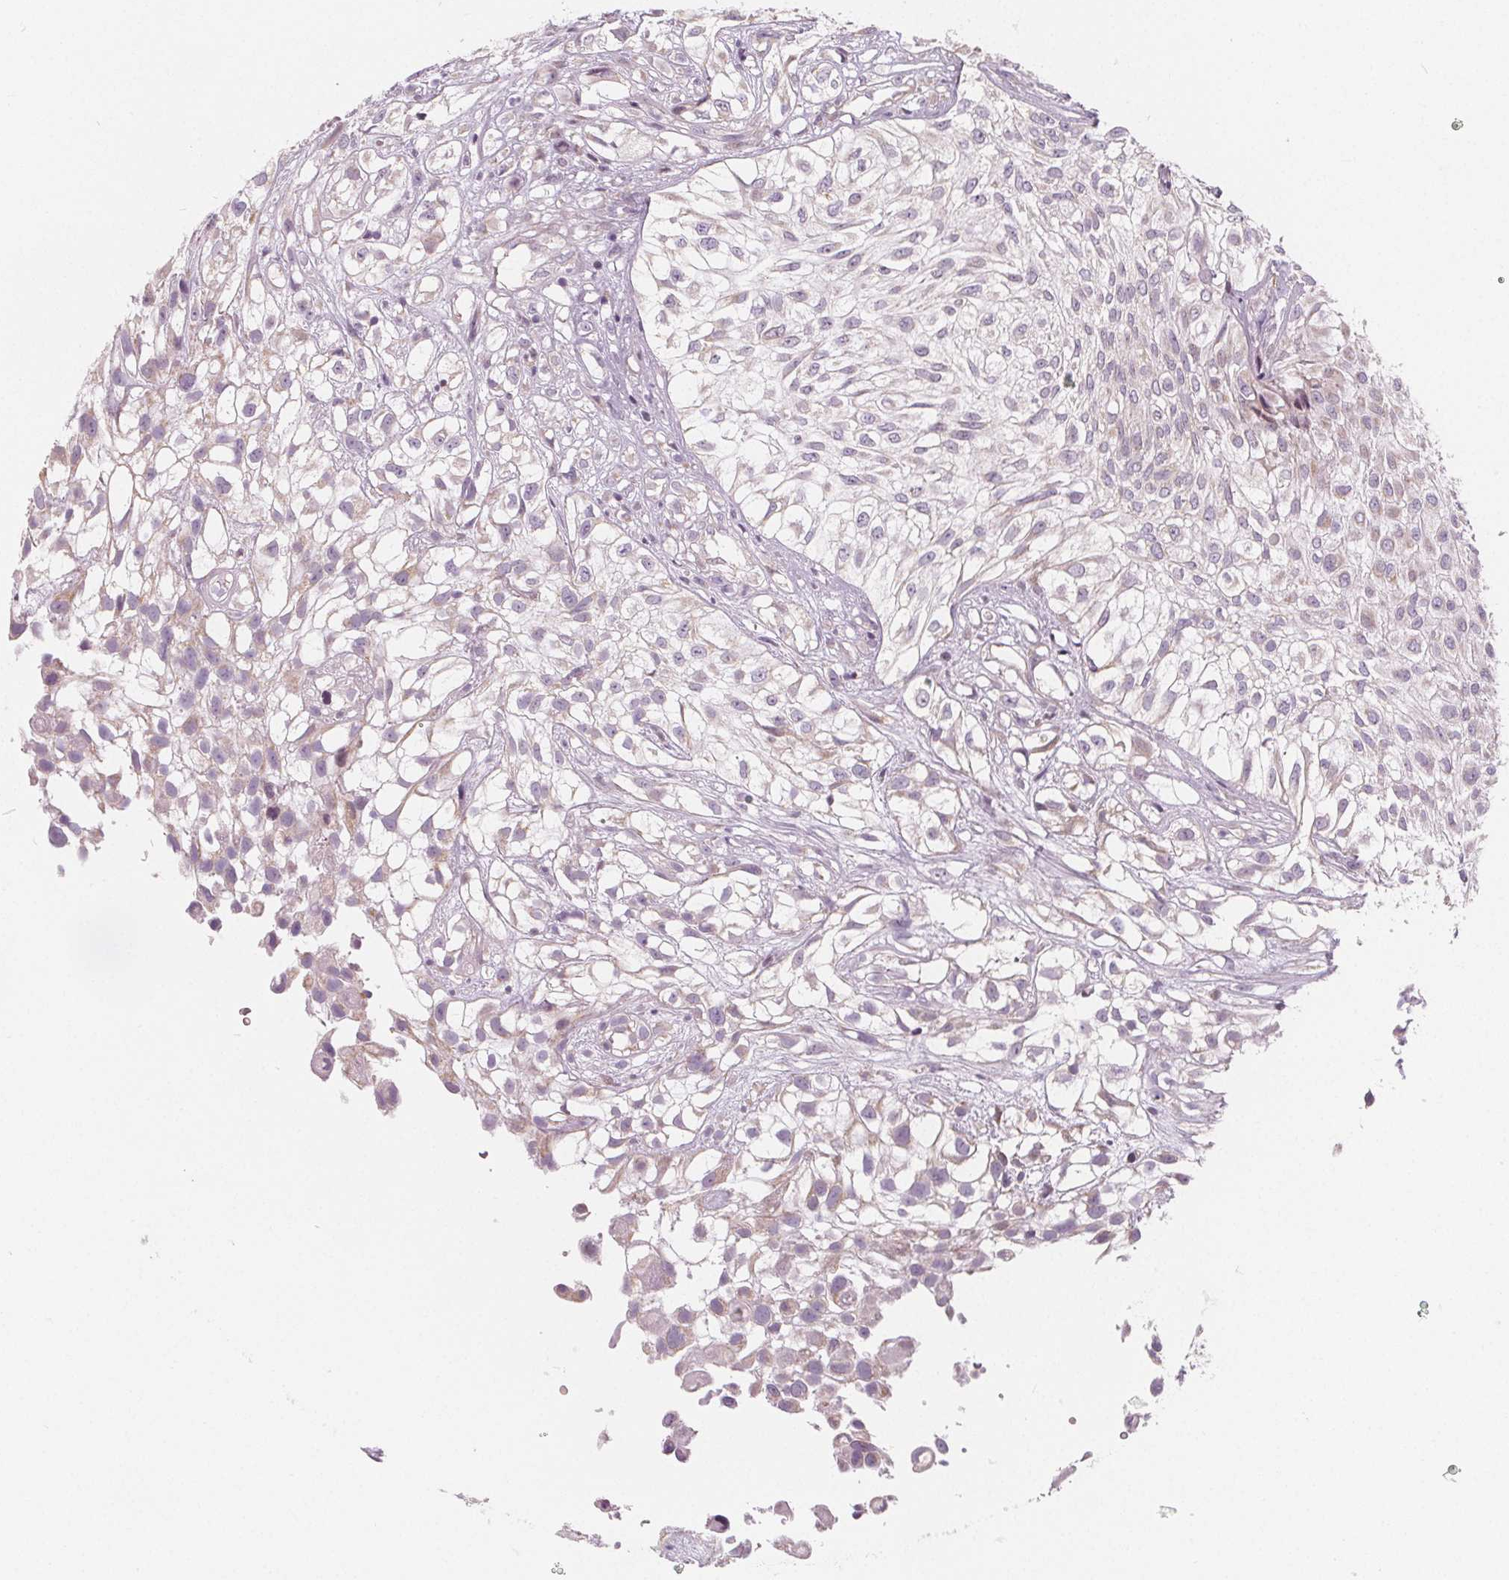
{"staining": {"intensity": "weak", "quantity": "<25%", "location": "cytoplasmic/membranous"}, "tissue": "urothelial cancer", "cell_type": "Tumor cells", "image_type": "cancer", "snomed": [{"axis": "morphology", "description": "Urothelial carcinoma, High grade"}, {"axis": "topography", "description": "Urinary bladder"}], "caption": "This is an IHC histopathology image of high-grade urothelial carcinoma. There is no staining in tumor cells.", "gene": "NUP210L", "patient": {"sex": "male", "age": 56}}